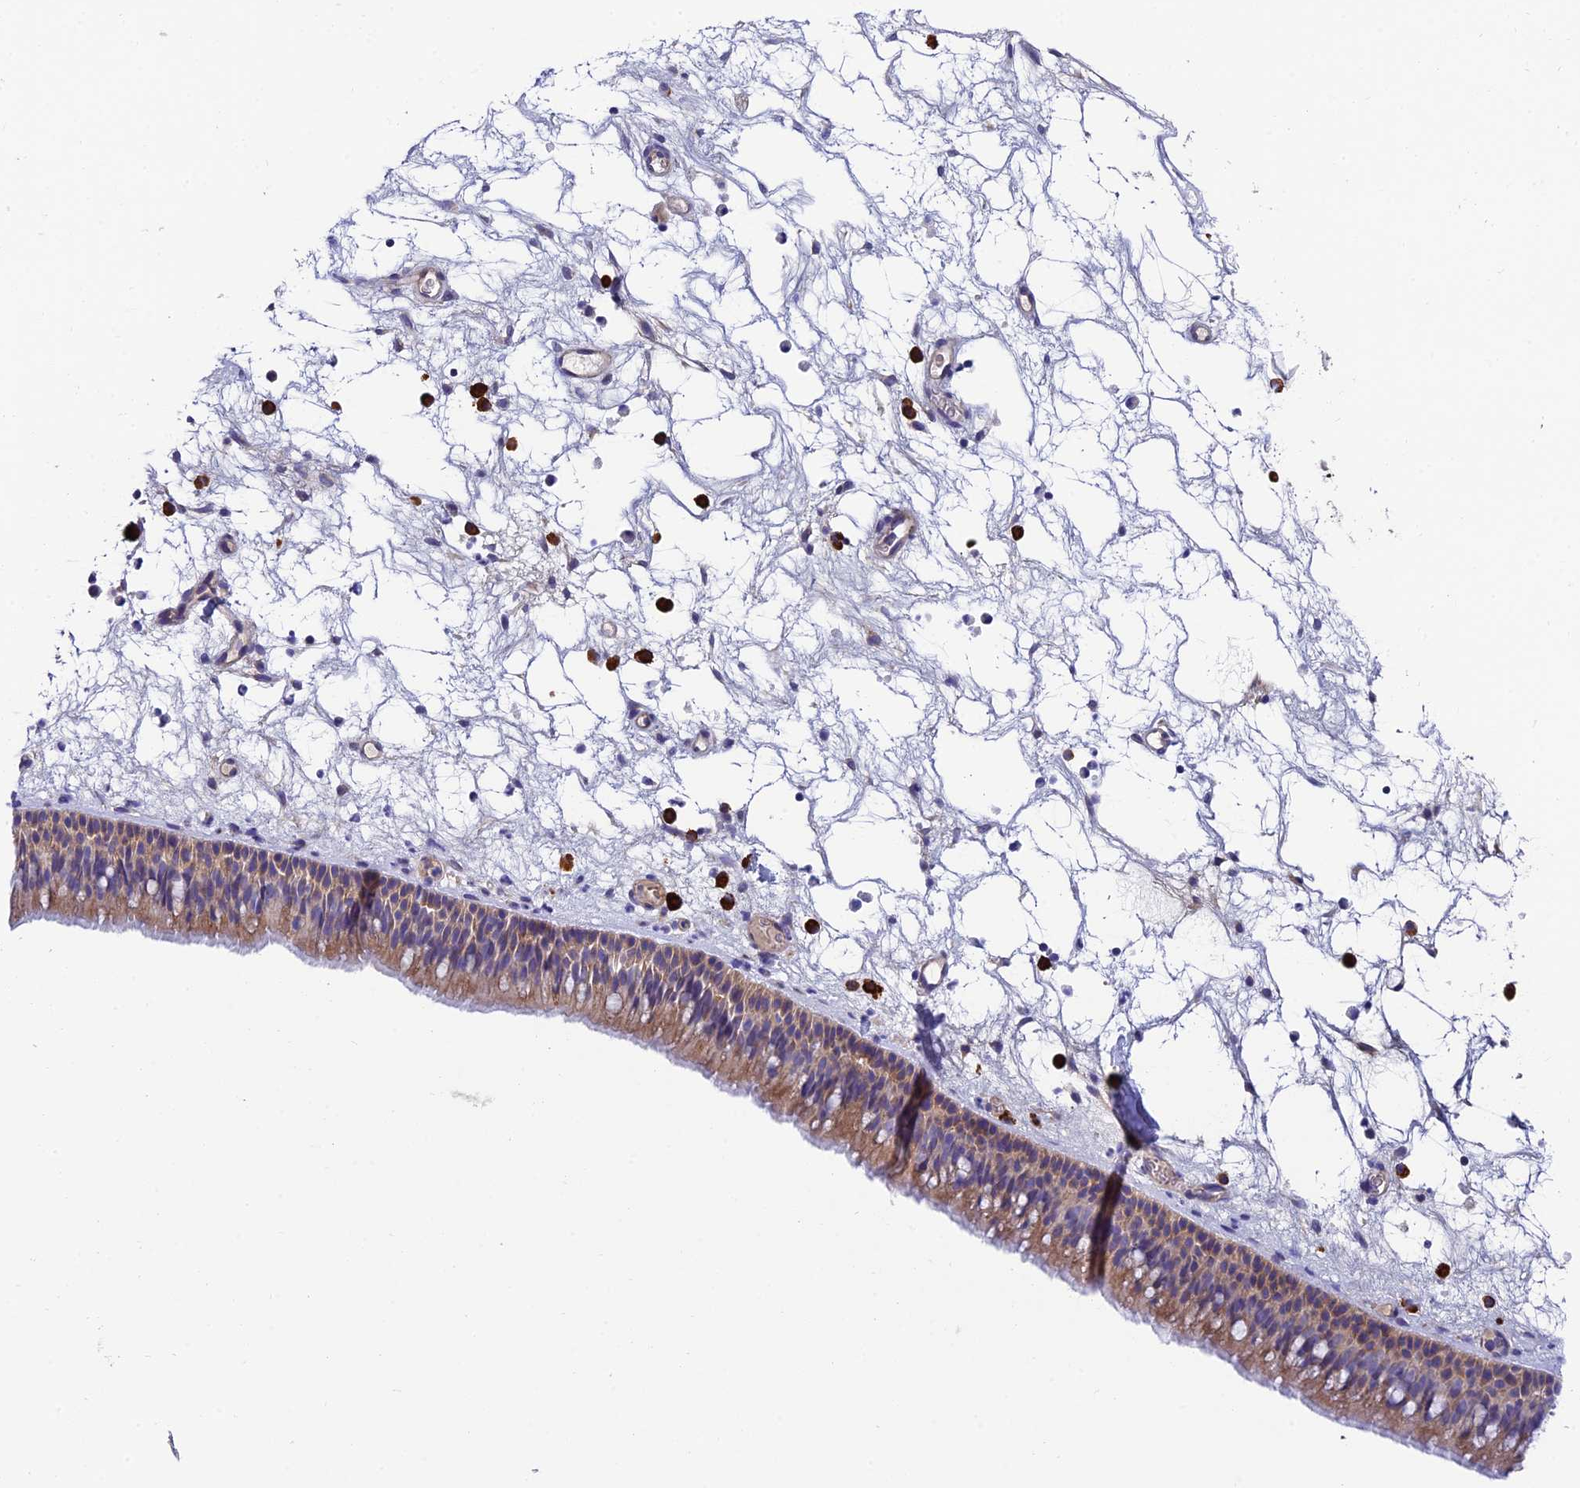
{"staining": {"intensity": "moderate", "quantity": "25%-75%", "location": "cytoplasmic/membranous"}, "tissue": "nasopharynx", "cell_type": "Respiratory epithelial cells", "image_type": "normal", "snomed": [{"axis": "morphology", "description": "Normal tissue, NOS"}, {"axis": "morphology", "description": "Inflammation, NOS"}, {"axis": "morphology", "description": "Malignant melanoma, Metastatic site"}, {"axis": "topography", "description": "Nasopharynx"}], "caption": "This micrograph reveals IHC staining of normal nasopharynx, with medium moderate cytoplasmic/membranous positivity in about 25%-75% of respiratory epithelial cells.", "gene": "MACIR", "patient": {"sex": "male", "age": 70}}